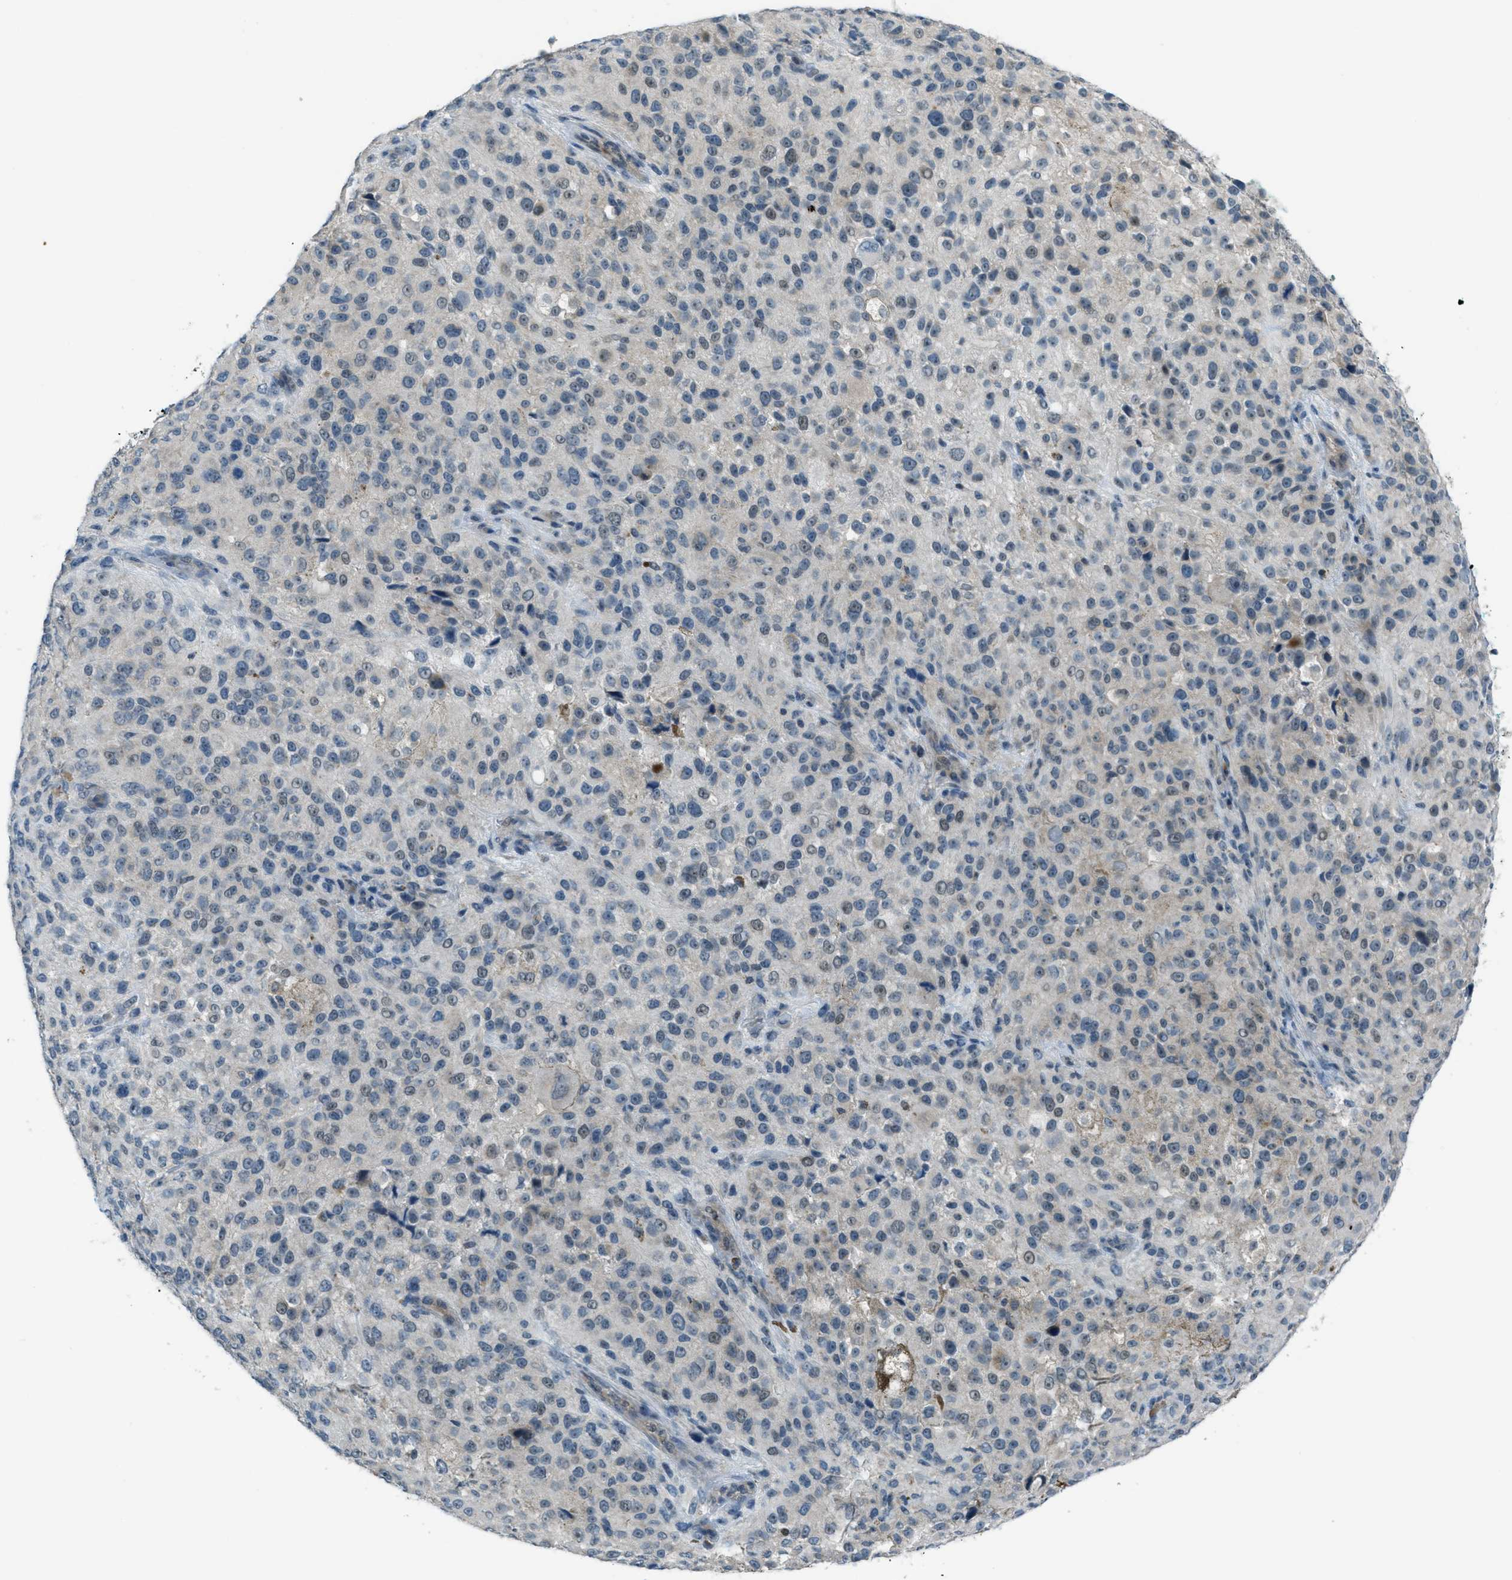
{"staining": {"intensity": "negative", "quantity": "none", "location": "none"}, "tissue": "melanoma", "cell_type": "Tumor cells", "image_type": "cancer", "snomed": [{"axis": "morphology", "description": "Necrosis, NOS"}, {"axis": "morphology", "description": "Malignant melanoma, NOS"}, {"axis": "topography", "description": "Skin"}], "caption": "Malignant melanoma was stained to show a protein in brown. There is no significant expression in tumor cells.", "gene": "CDON", "patient": {"sex": "female", "age": 87}}